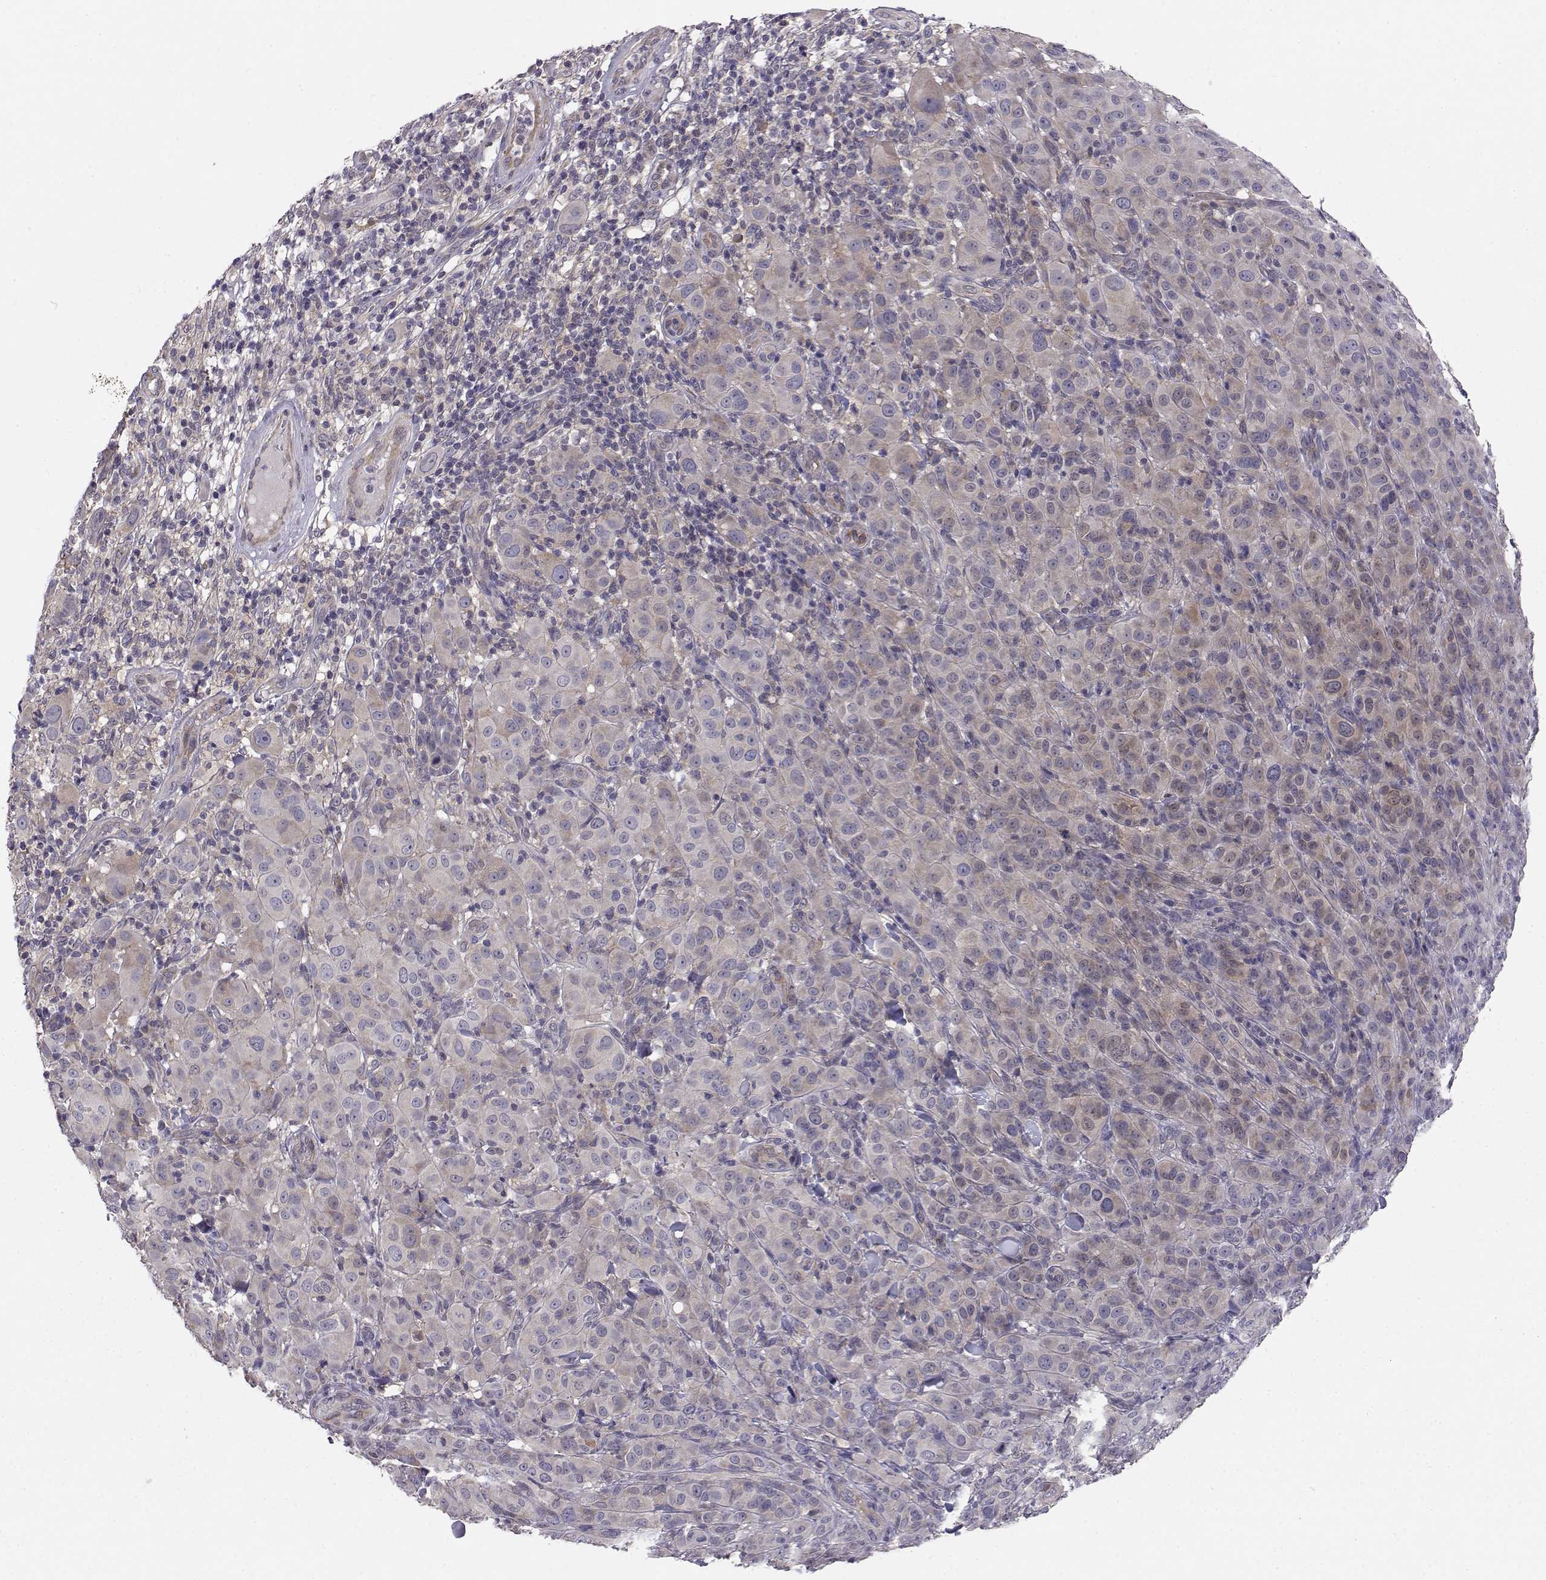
{"staining": {"intensity": "moderate", "quantity": "25%-75%", "location": "cytoplasmic/membranous"}, "tissue": "melanoma", "cell_type": "Tumor cells", "image_type": "cancer", "snomed": [{"axis": "morphology", "description": "Malignant melanoma, NOS"}, {"axis": "topography", "description": "Skin"}], "caption": "A micrograph of human malignant melanoma stained for a protein demonstrates moderate cytoplasmic/membranous brown staining in tumor cells.", "gene": "PEX5L", "patient": {"sex": "female", "age": 87}}